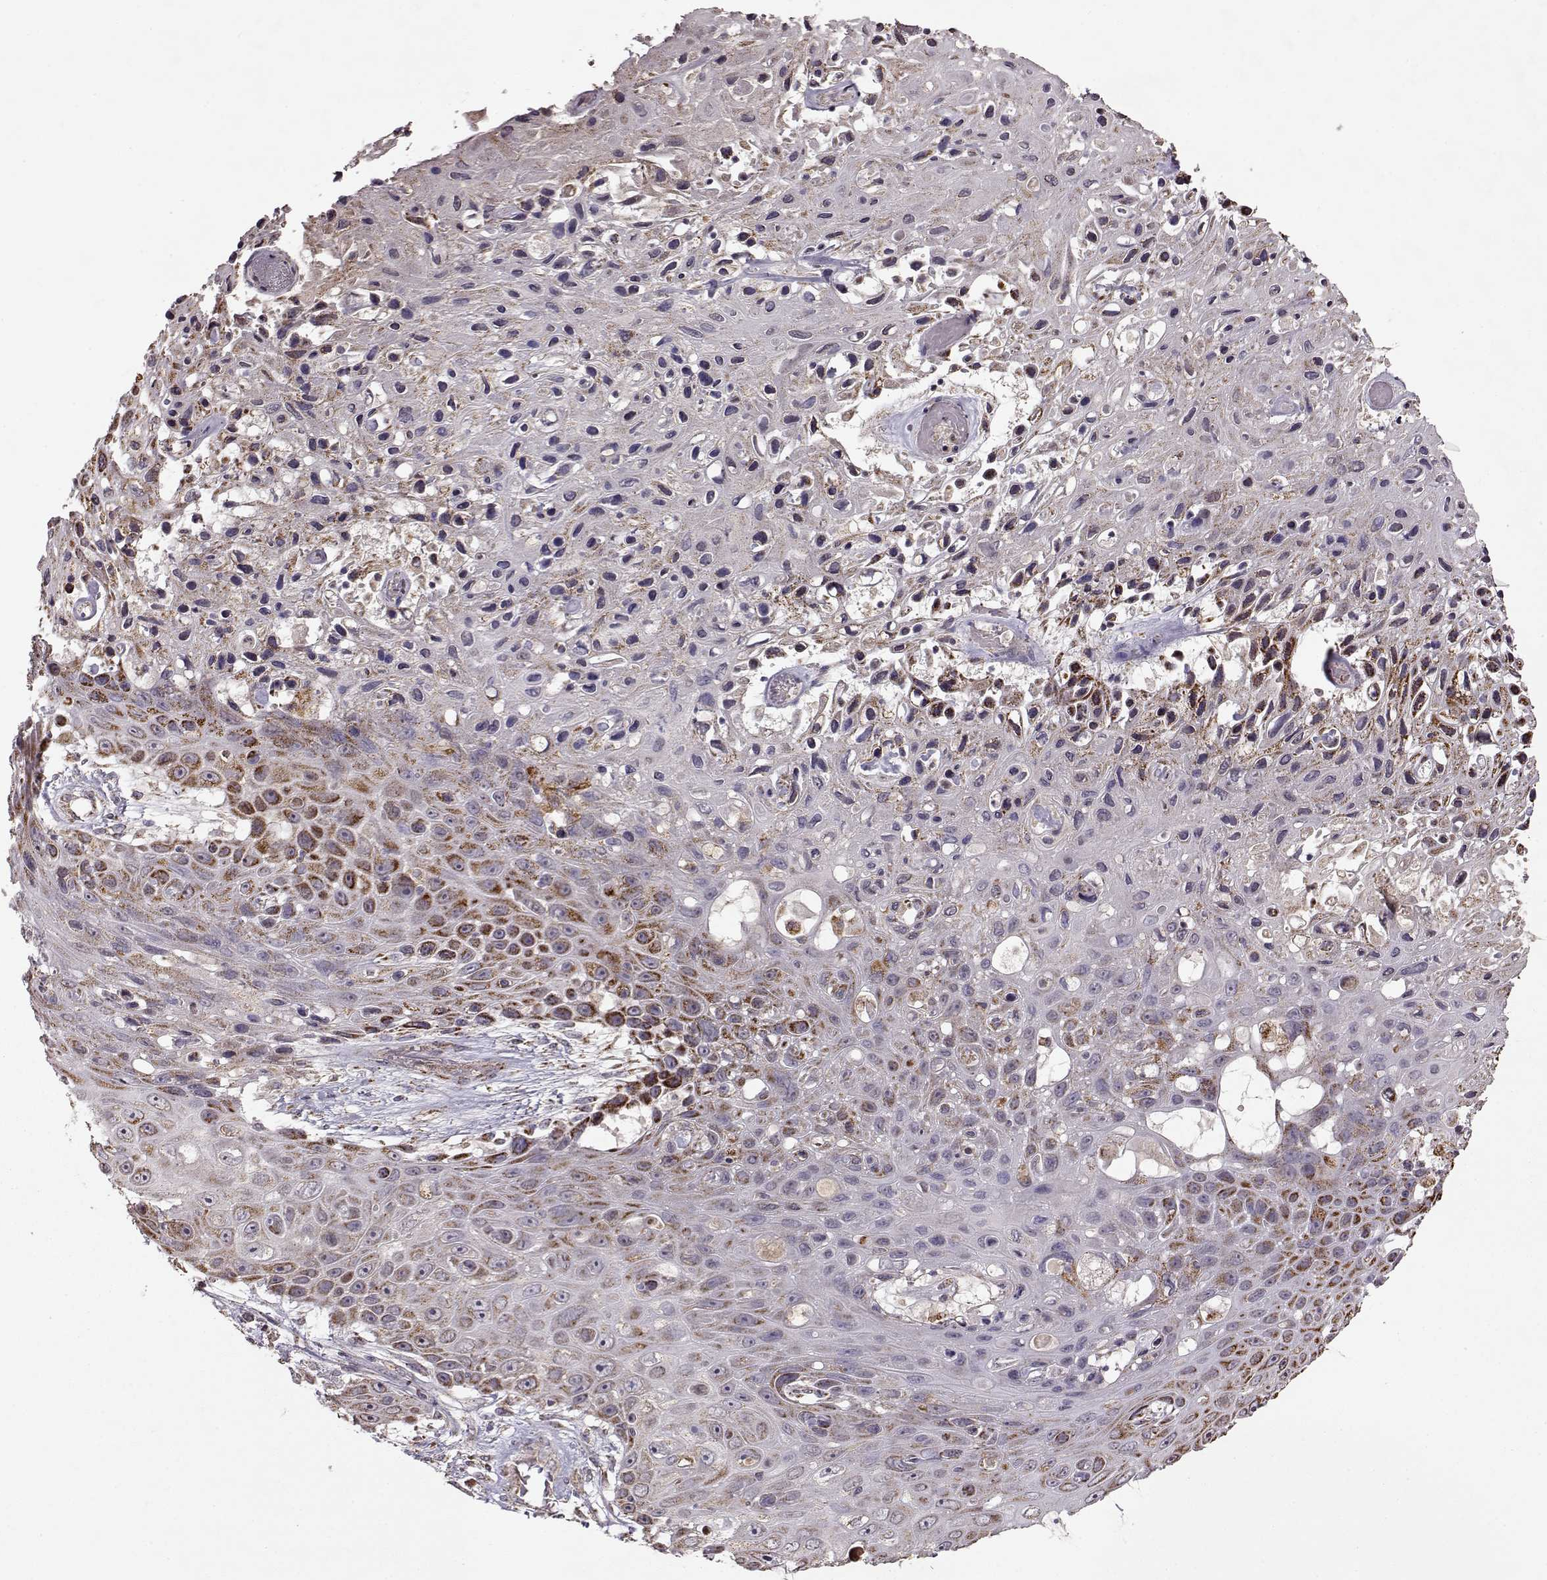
{"staining": {"intensity": "strong", "quantity": "25%-75%", "location": "cytoplasmic/membranous"}, "tissue": "skin cancer", "cell_type": "Tumor cells", "image_type": "cancer", "snomed": [{"axis": "morphology", "description": "Squamous cell carcinoma, NOS"}, {"axis": "topography", "description": "Skin"}], "caption": "The immunohistochemical stain labels strong cytoplasmic/membranous expression in tumor cells of skin cancer (squamous cell carcinoma) tissue. (DAB IHC with brightfield microscopy, high magnification).", "gene": "CMTM3", "patient": {"sex": "male", "age": 82}}